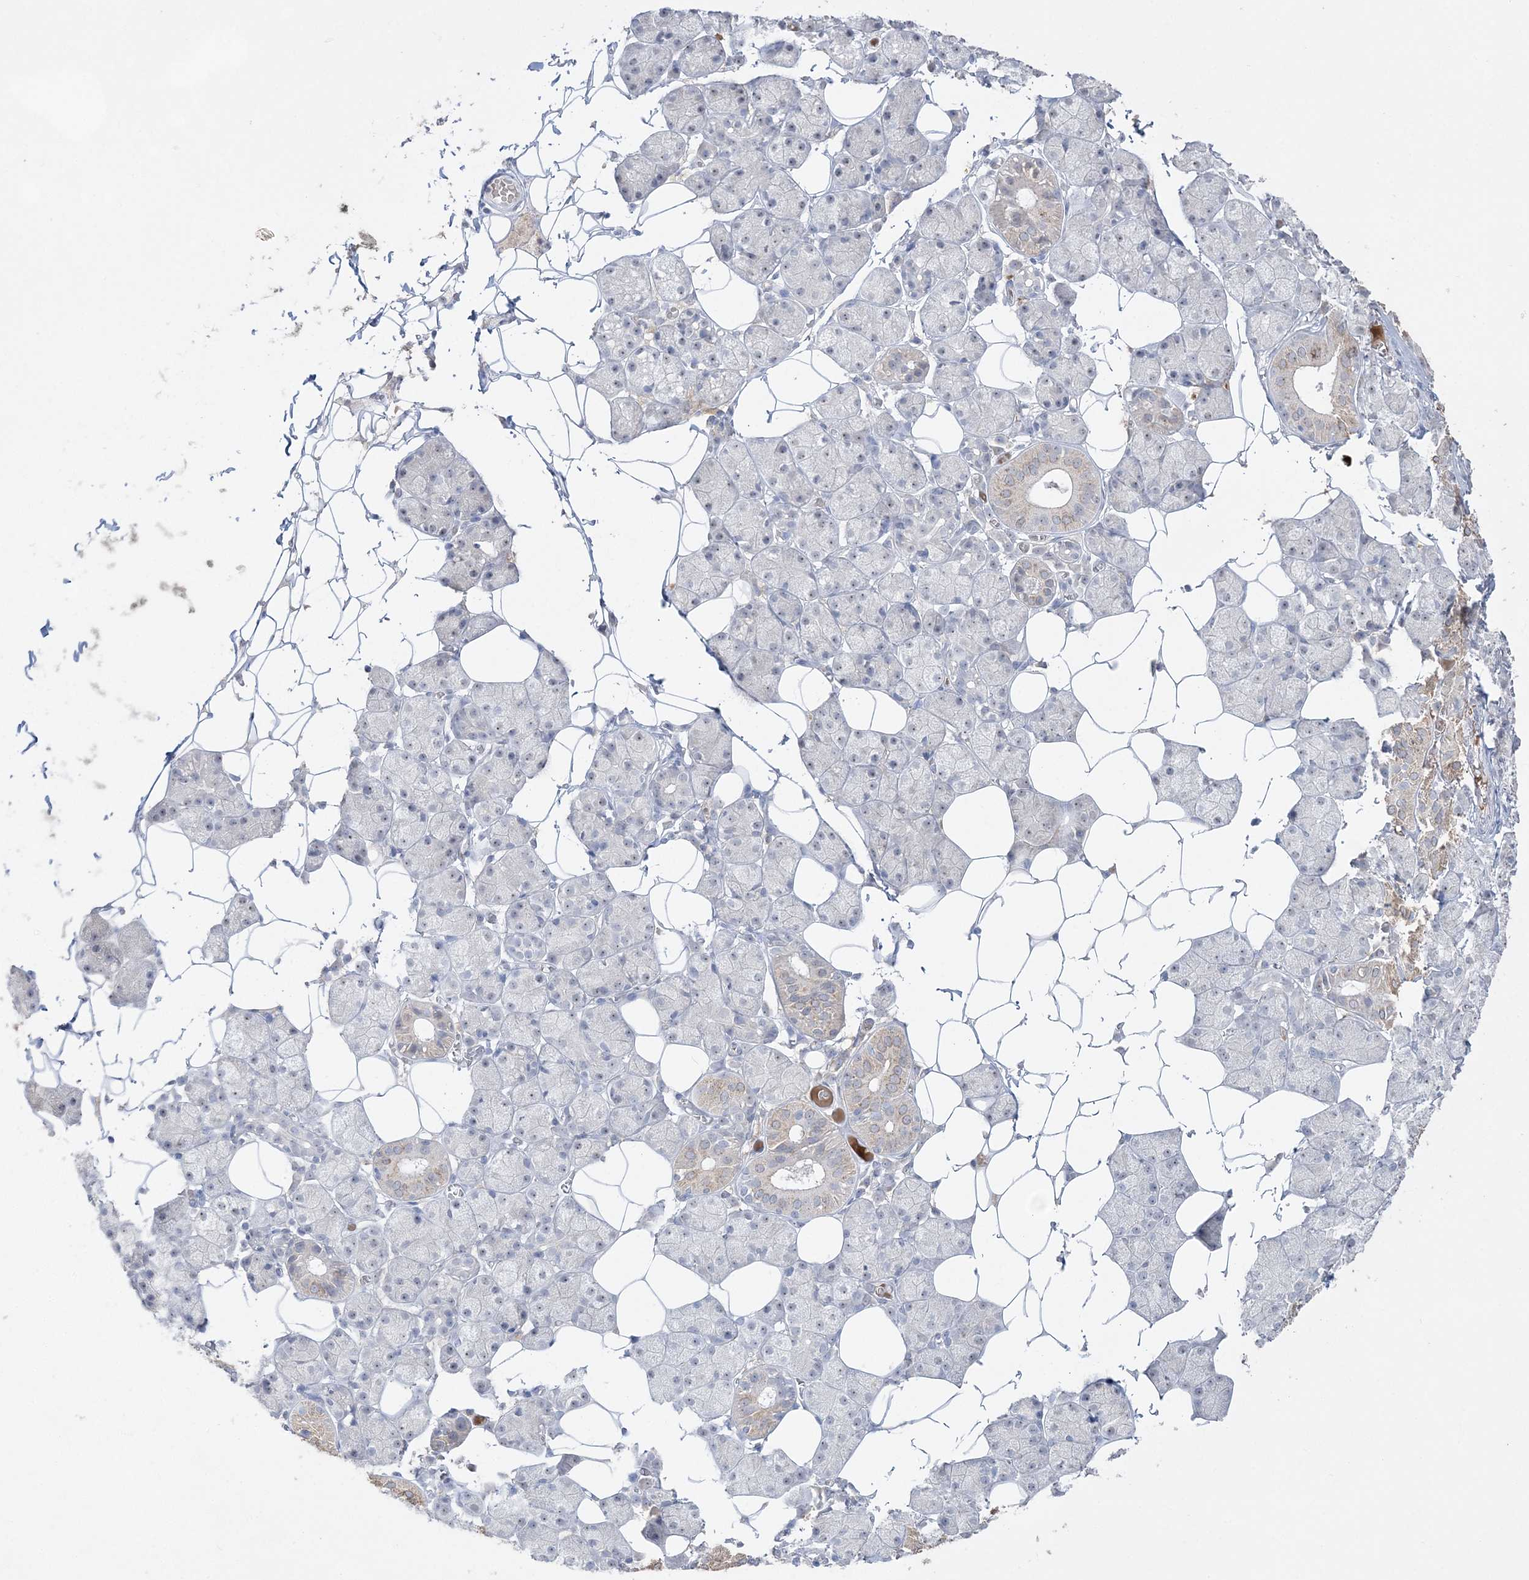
{"staining": {"intensity": "weak", "quantity": "<25%", "location": "cytoplasmic/membranous"}, "tissue": "salivary gland", "cell_type": "Glandular cells", "image_type": "normal", "snomed": [{"axis": "morphology", "description": "Normal tissue, NOS"}, {"axis": "topography", "description": "Salivary gland"}], "caption": "IHC photomicrograph of unremarkable salivary gland stained for a protein (brown), which reveals no staining in glandular cells. Nuclei are stained in blue.", "gene": "NOP16", "patient": {"sex": "female", "age": 33}}